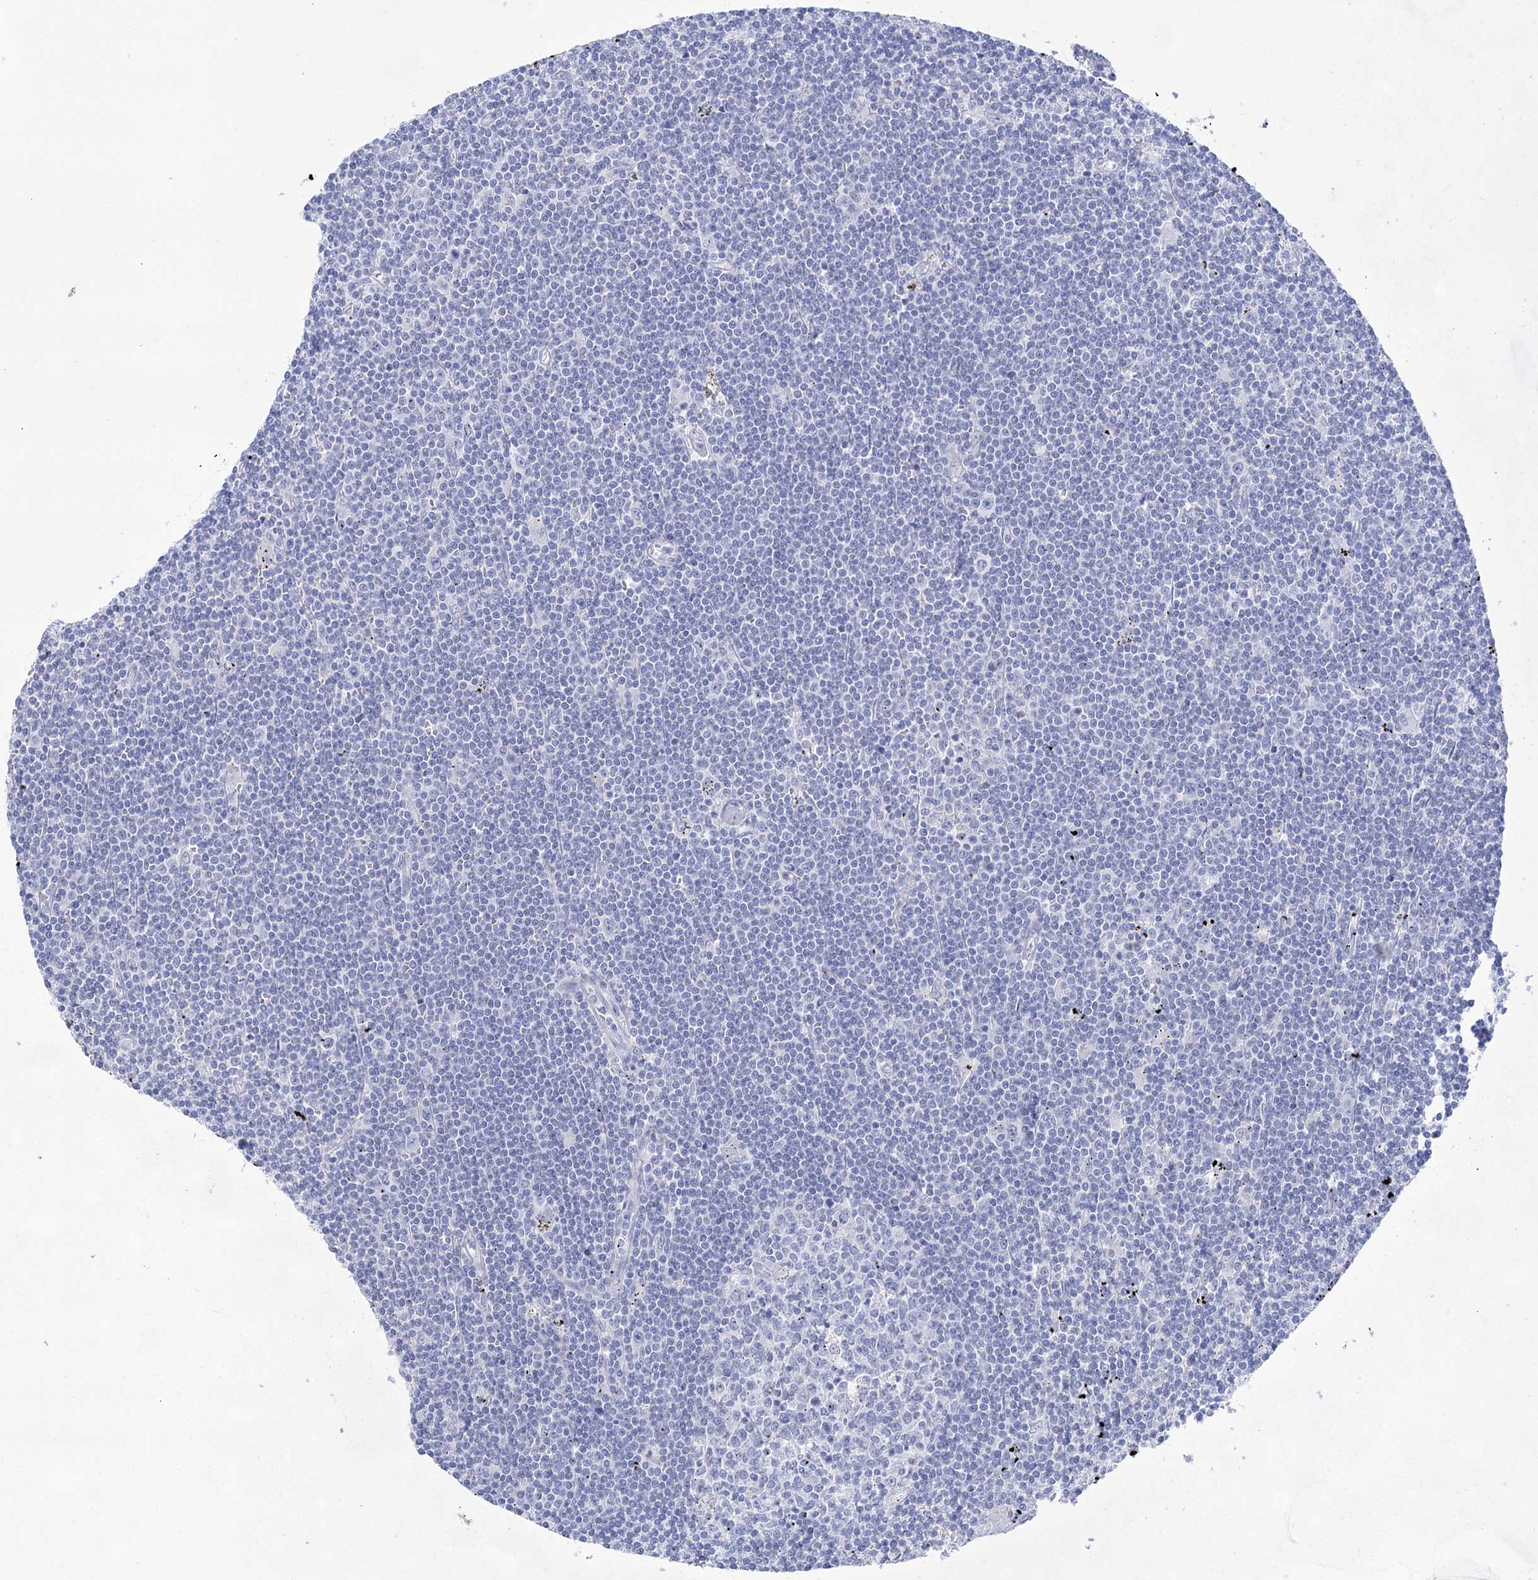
{"staining": {"intensity": "negative", "quantity": "none", "location": "none"}, "tissue": "lymphoma", "cell_type": "Tumor cells", "image_type": "cancer", "snomed": [{"axis": "morphology", "description": "Malignant lymphoma, non-Hodgkin's type, Low grade"}, {"axis": "topography", "description": "Spleen"}], "caption": "There is no significant expression in tumor cells of lymphoma. Brightfield microscopy of IHC stained with DAB (3,3'-diaminobenzidine) (brown) and hematoxylin (blue), captured at high magnification.", "gene": "LALBA", "patient": {"sex": "male", "age": 76}}